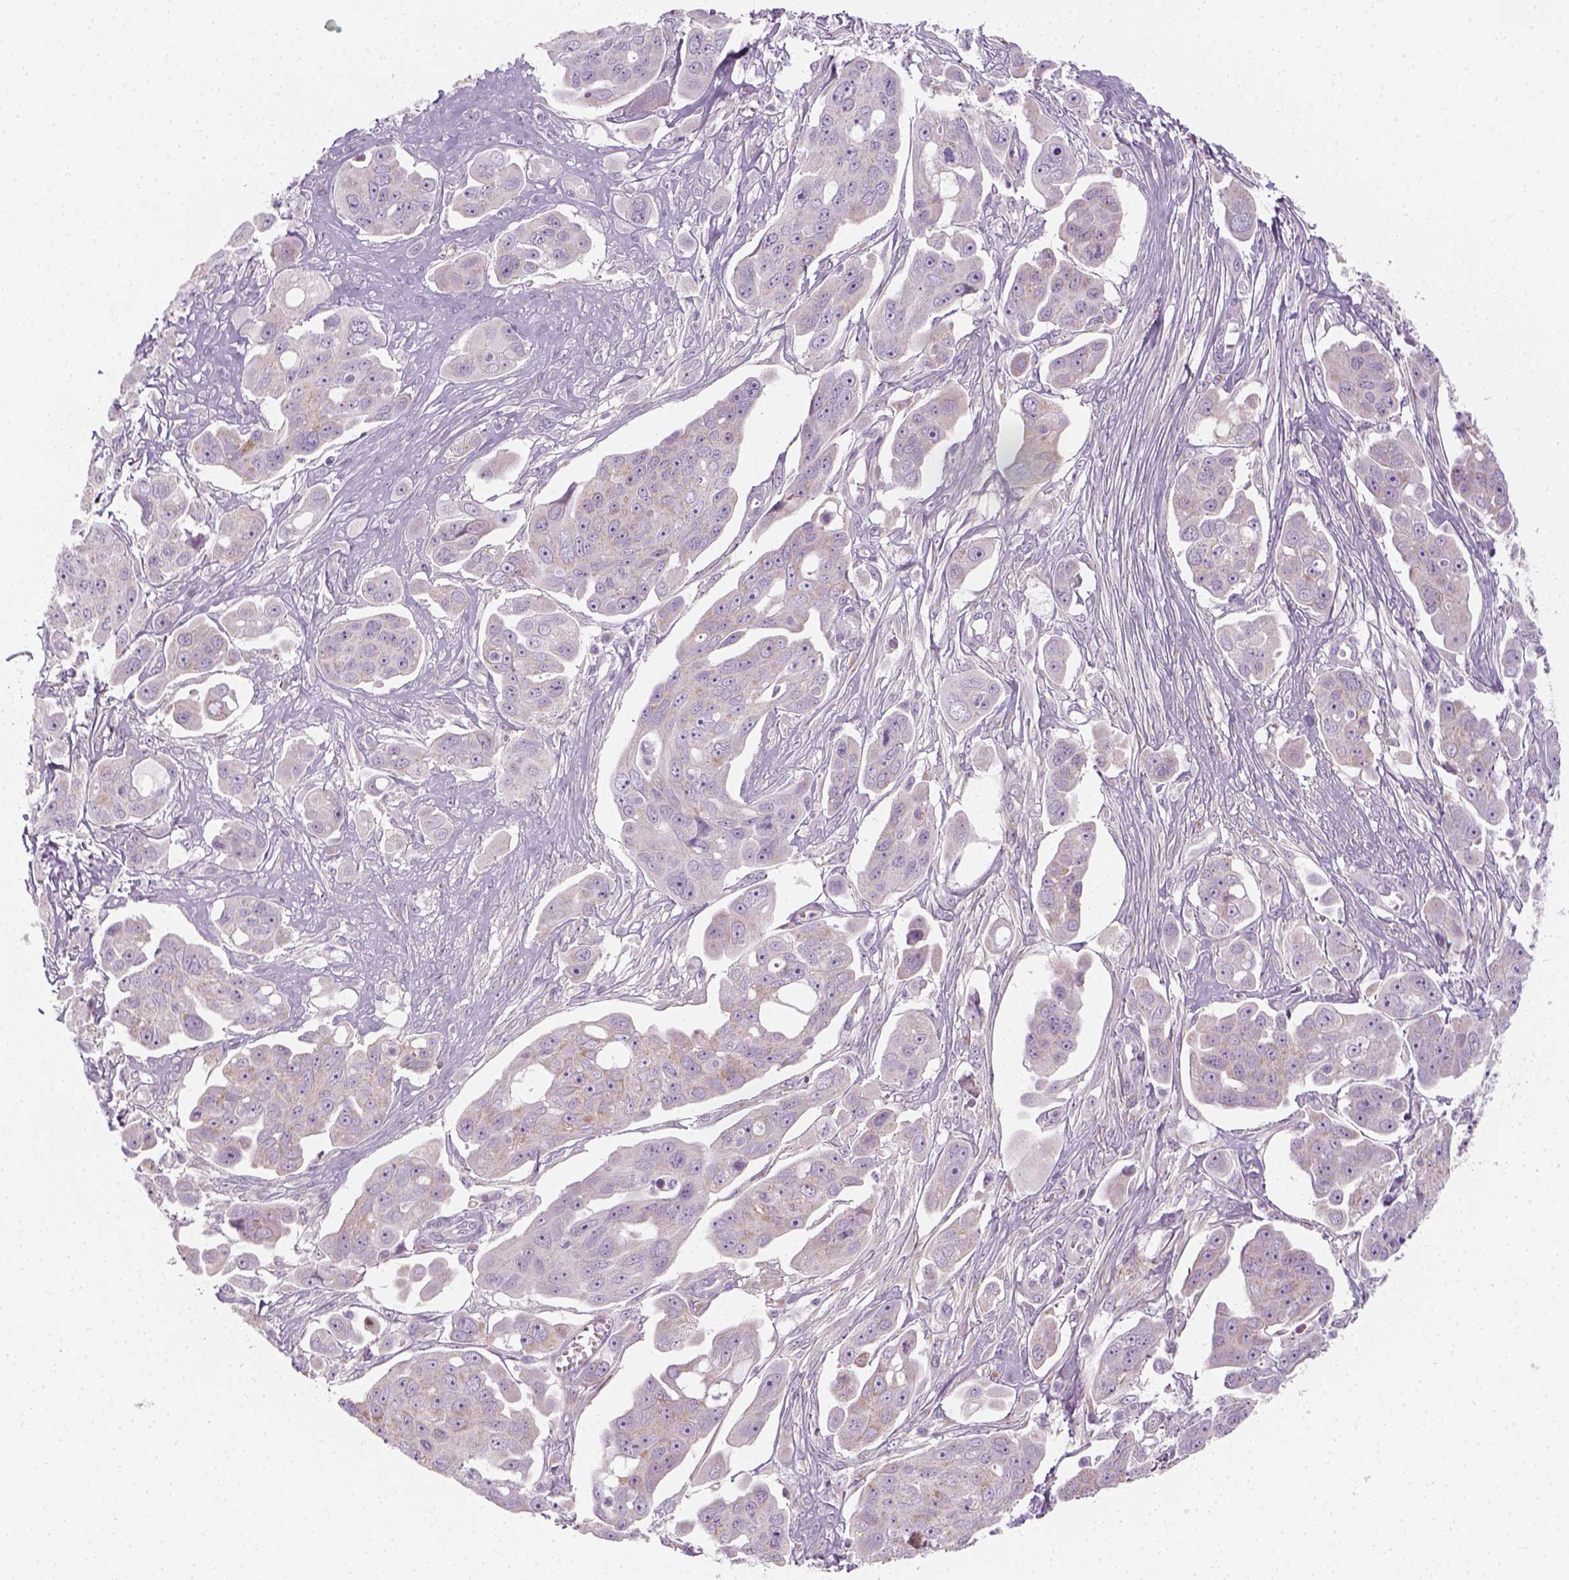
{"staining": {"intensity": "negative", "quantity": "none", "location": "none"}, "tissue": "ovarian cancer", "cell_type": "Tumor cells", "image_type": "cancer", "snomed": [{"axis": "morphology", "description": "Carcinoma, endometroid"}, {"axis": "topography", "description": "Ovary"}], "caption": "This is an immunohistochemistry (IHC) photomicrograph of ovarian cancer (endometroid carcinoma). There is no expression in tumor cells.", "gene": "PRAME", "patient": {"sex": "female", "age": 70}}